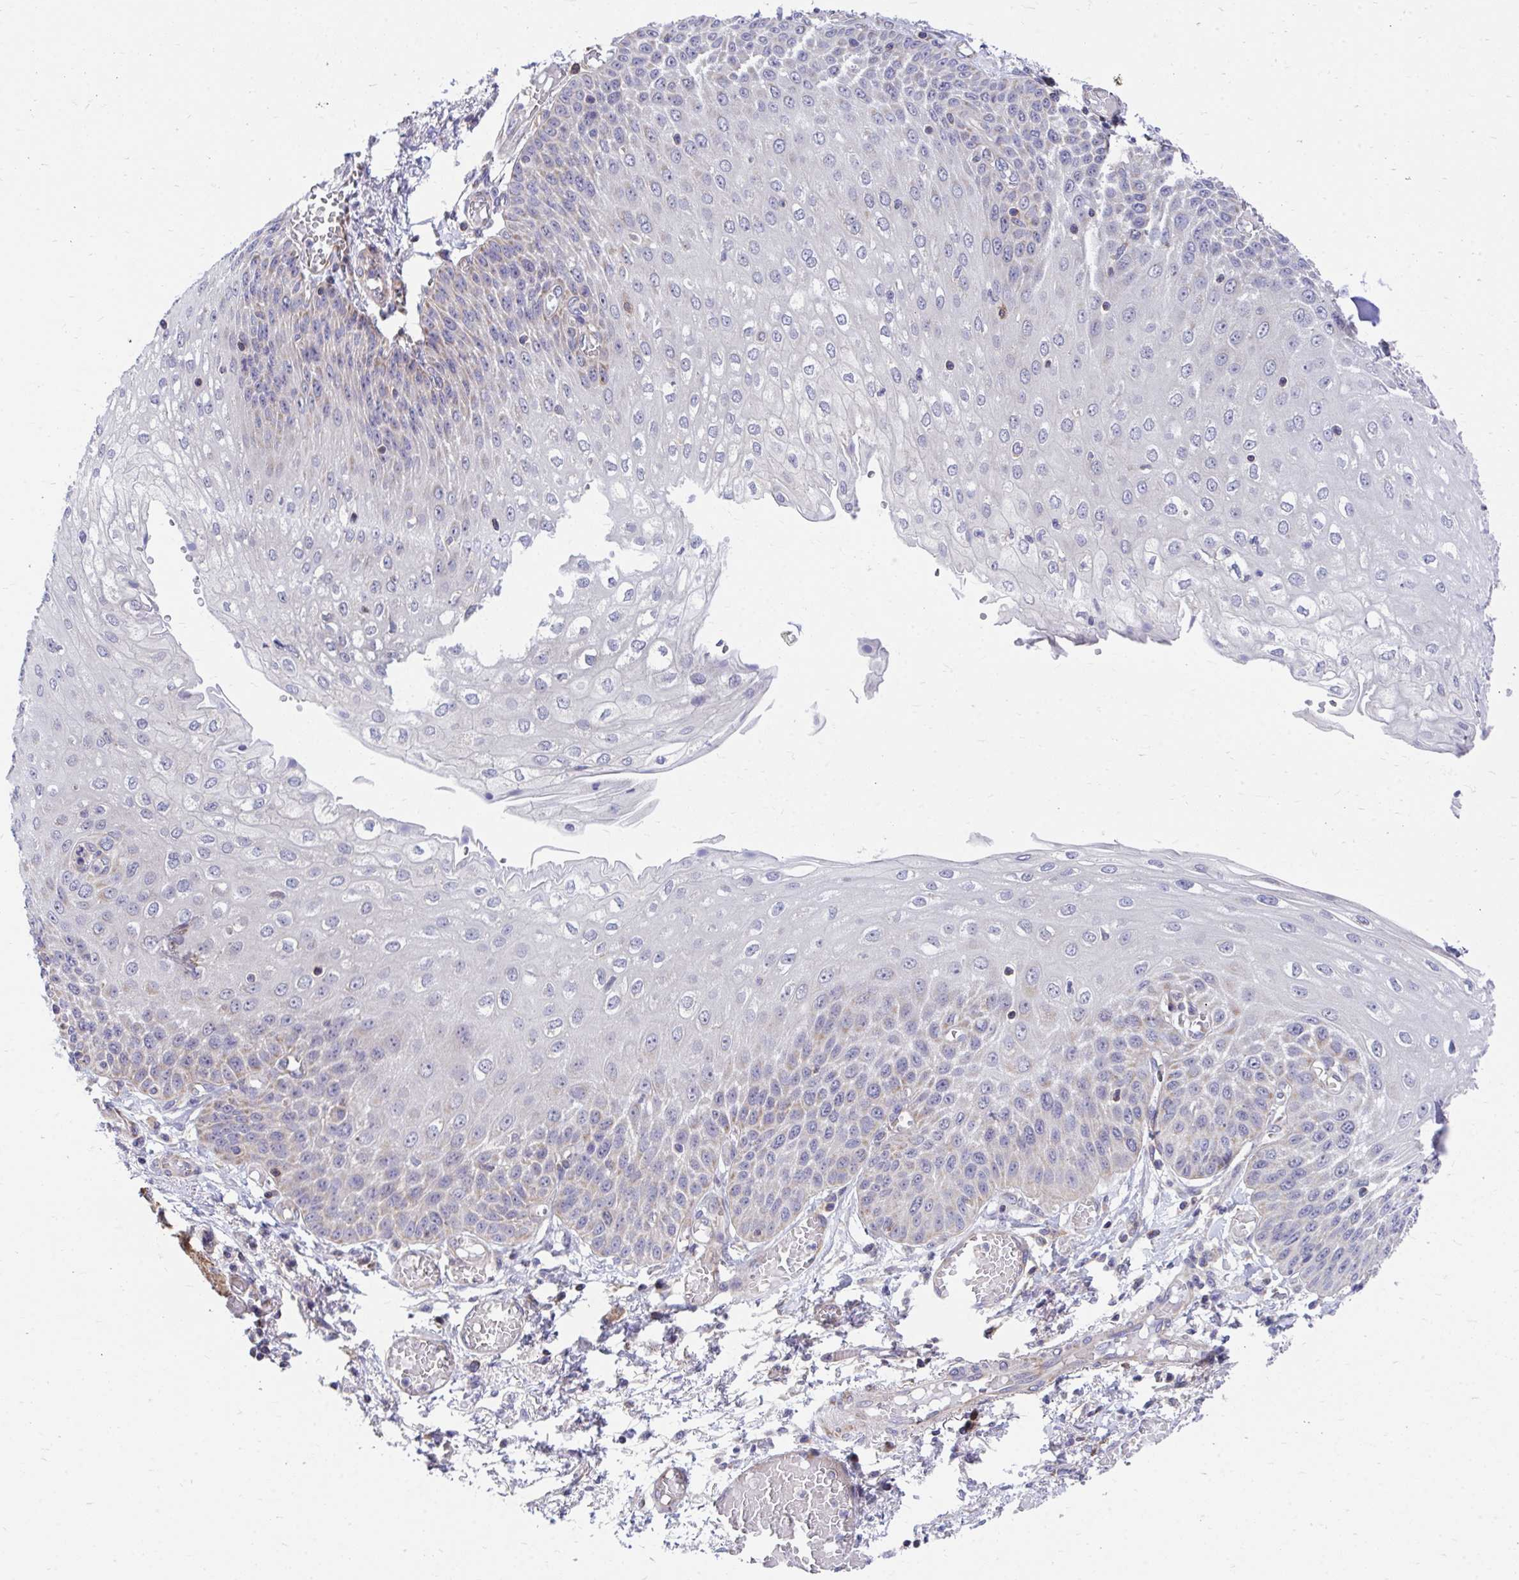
{"staining": {"intensity": "moderate", "quantity": "<25%", "location": "cytoplasmic/membranous"}, "tissue": "esophagus", "cell_type": "Squamous epithelial cells", "image_type": "normal", "snomed": [{"axis": "morphology", "description": "Normal tissue, NOS"}, {"axis": "morphology", "description": "Adenocarcinoma, NOS"}, {"axis": "topography", "description": "Esophagus"}], "caption": "DAB immunohistochemical staining of benign human esophagus exhibits moderate cytoplasmic/membranous protein positivity in about <25% of squamous epithelial cells. Nuclei are stained in blue.", "gene": "FHIP1B", "patient": {"sex": "male", "age": 81}}